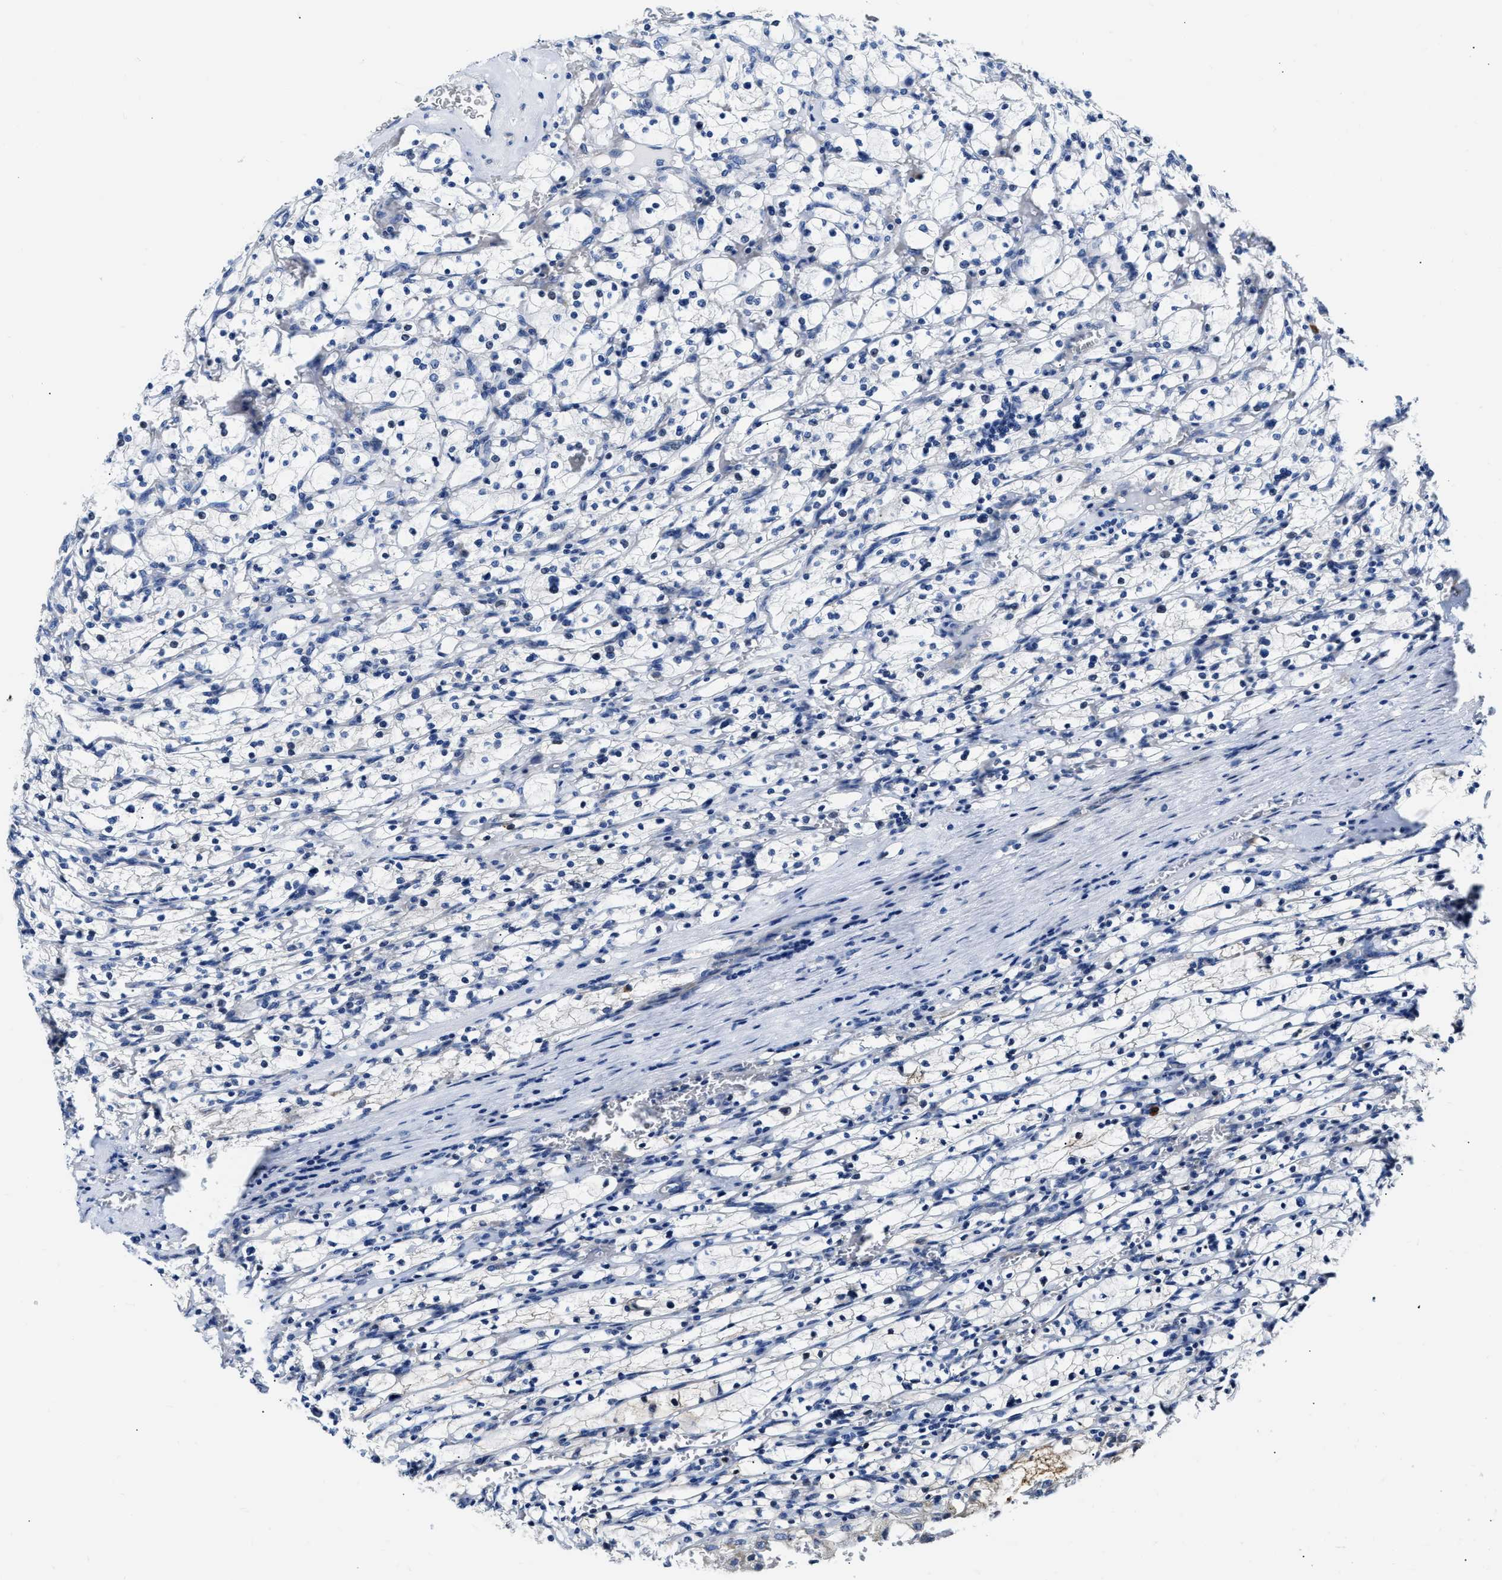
{"staining": {"intensity": "negative", "quantity": "none", "location": "none"}, "tissue": "renal cancer", "cell_type": "Tumor cells", "image_type": "cancer", "snomed": [{"axis": "morphology", "description": "Adenocarcinoma, NOS"}, {"axis": "topography", "description": "Kidney"}], "caption": "There is no significant expression in tumor cells of renal cancer.", "gene": "FHL1", "patient": {"sex": "female", "age": 83}}